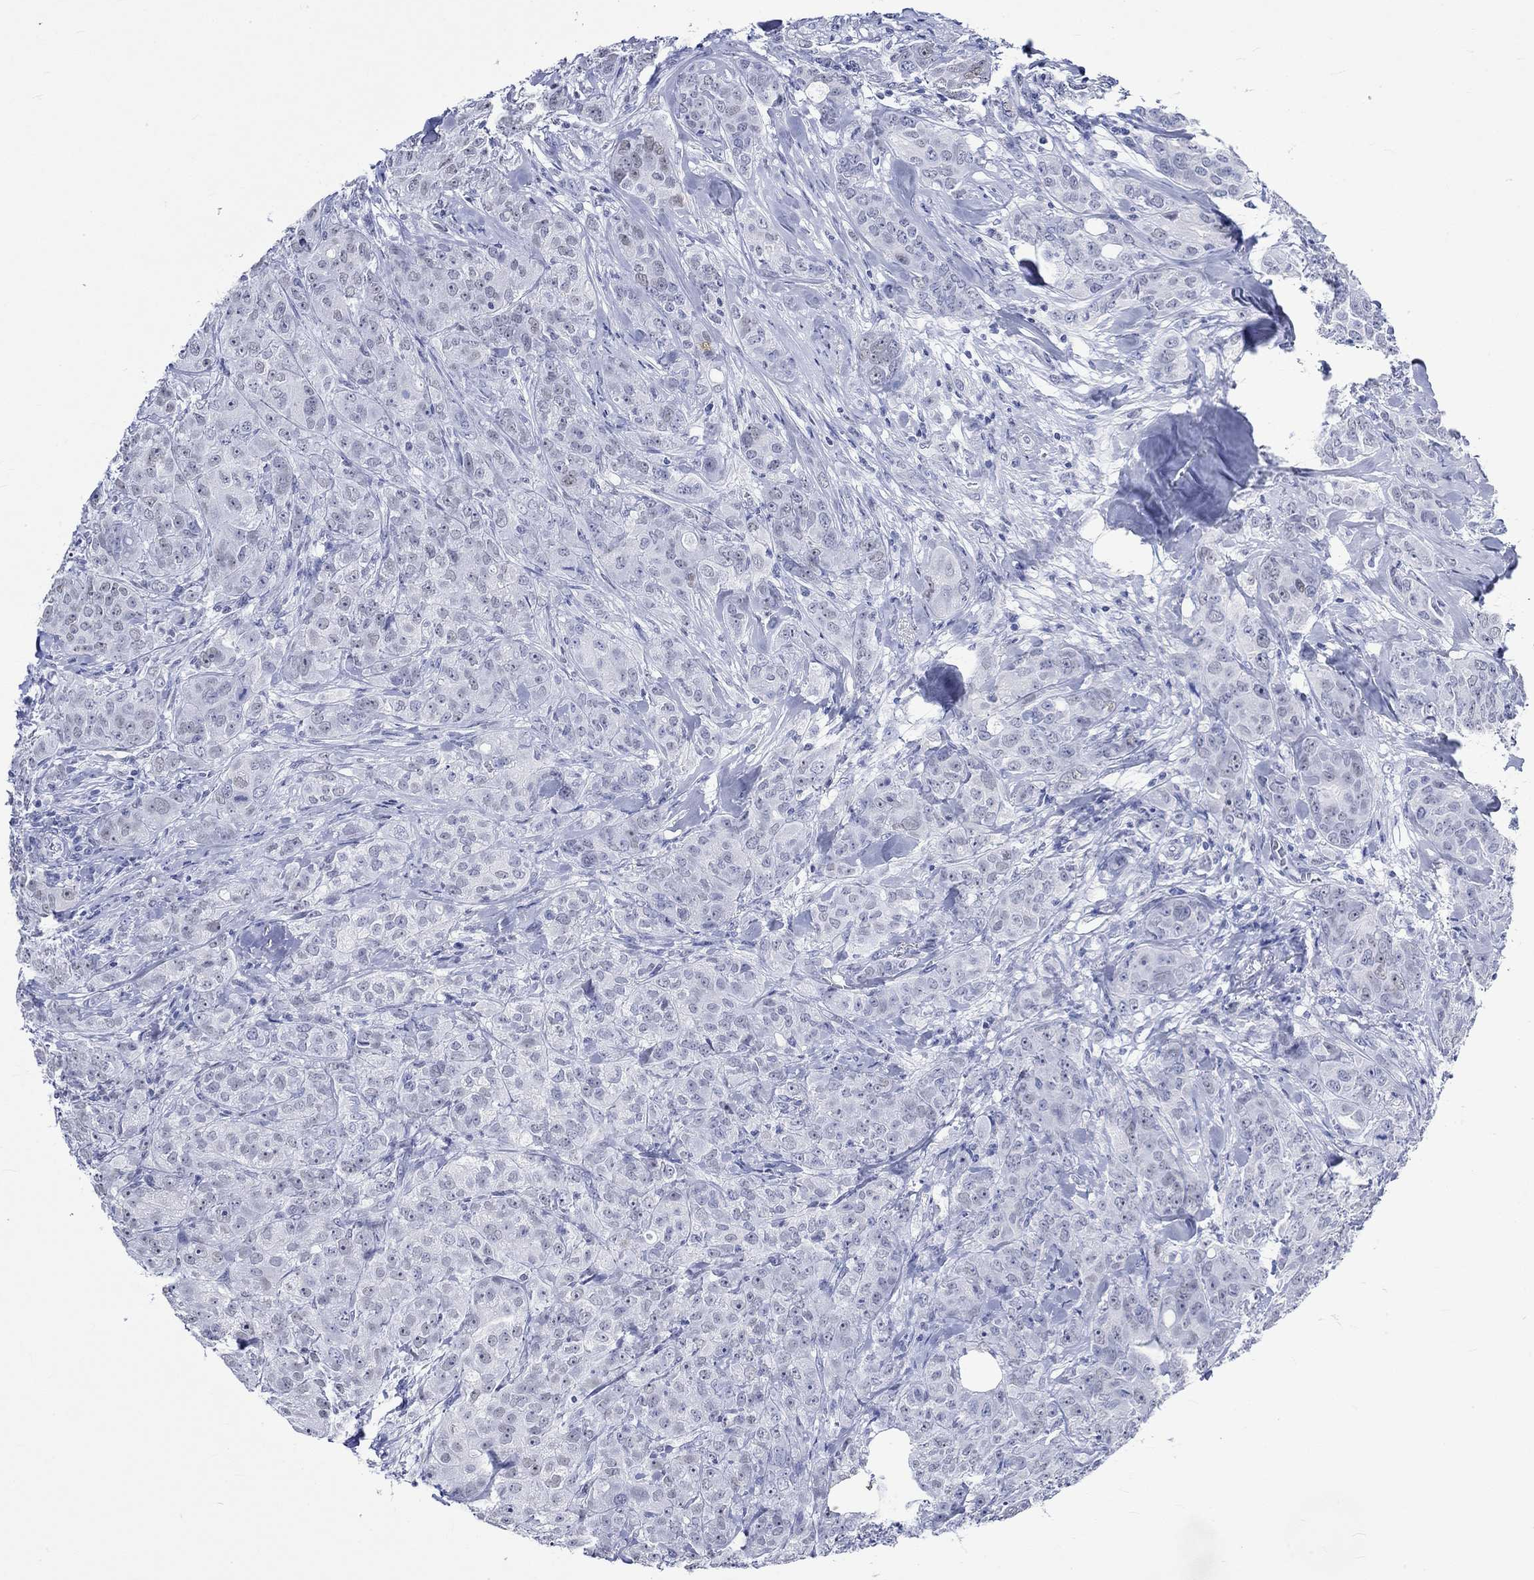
{"staining": {"intensity": "negative", "quantity": "none", "location": "none"}, "tissue": "breast cancer", "cell_type": "Tumor cells", "image_type": "cancer", "snomed": [{"axis": "morphology", "description": "Duct carcinoma"}, {"axis": "topography", "description": "Breast"}], "caption": "Protein analysis of breast cancer (invasive ductal carcinoma) exhibits no significant staining in tumor cells.", "gene": "CRYAB", "patient": {"sex": "female", "age": 43}}